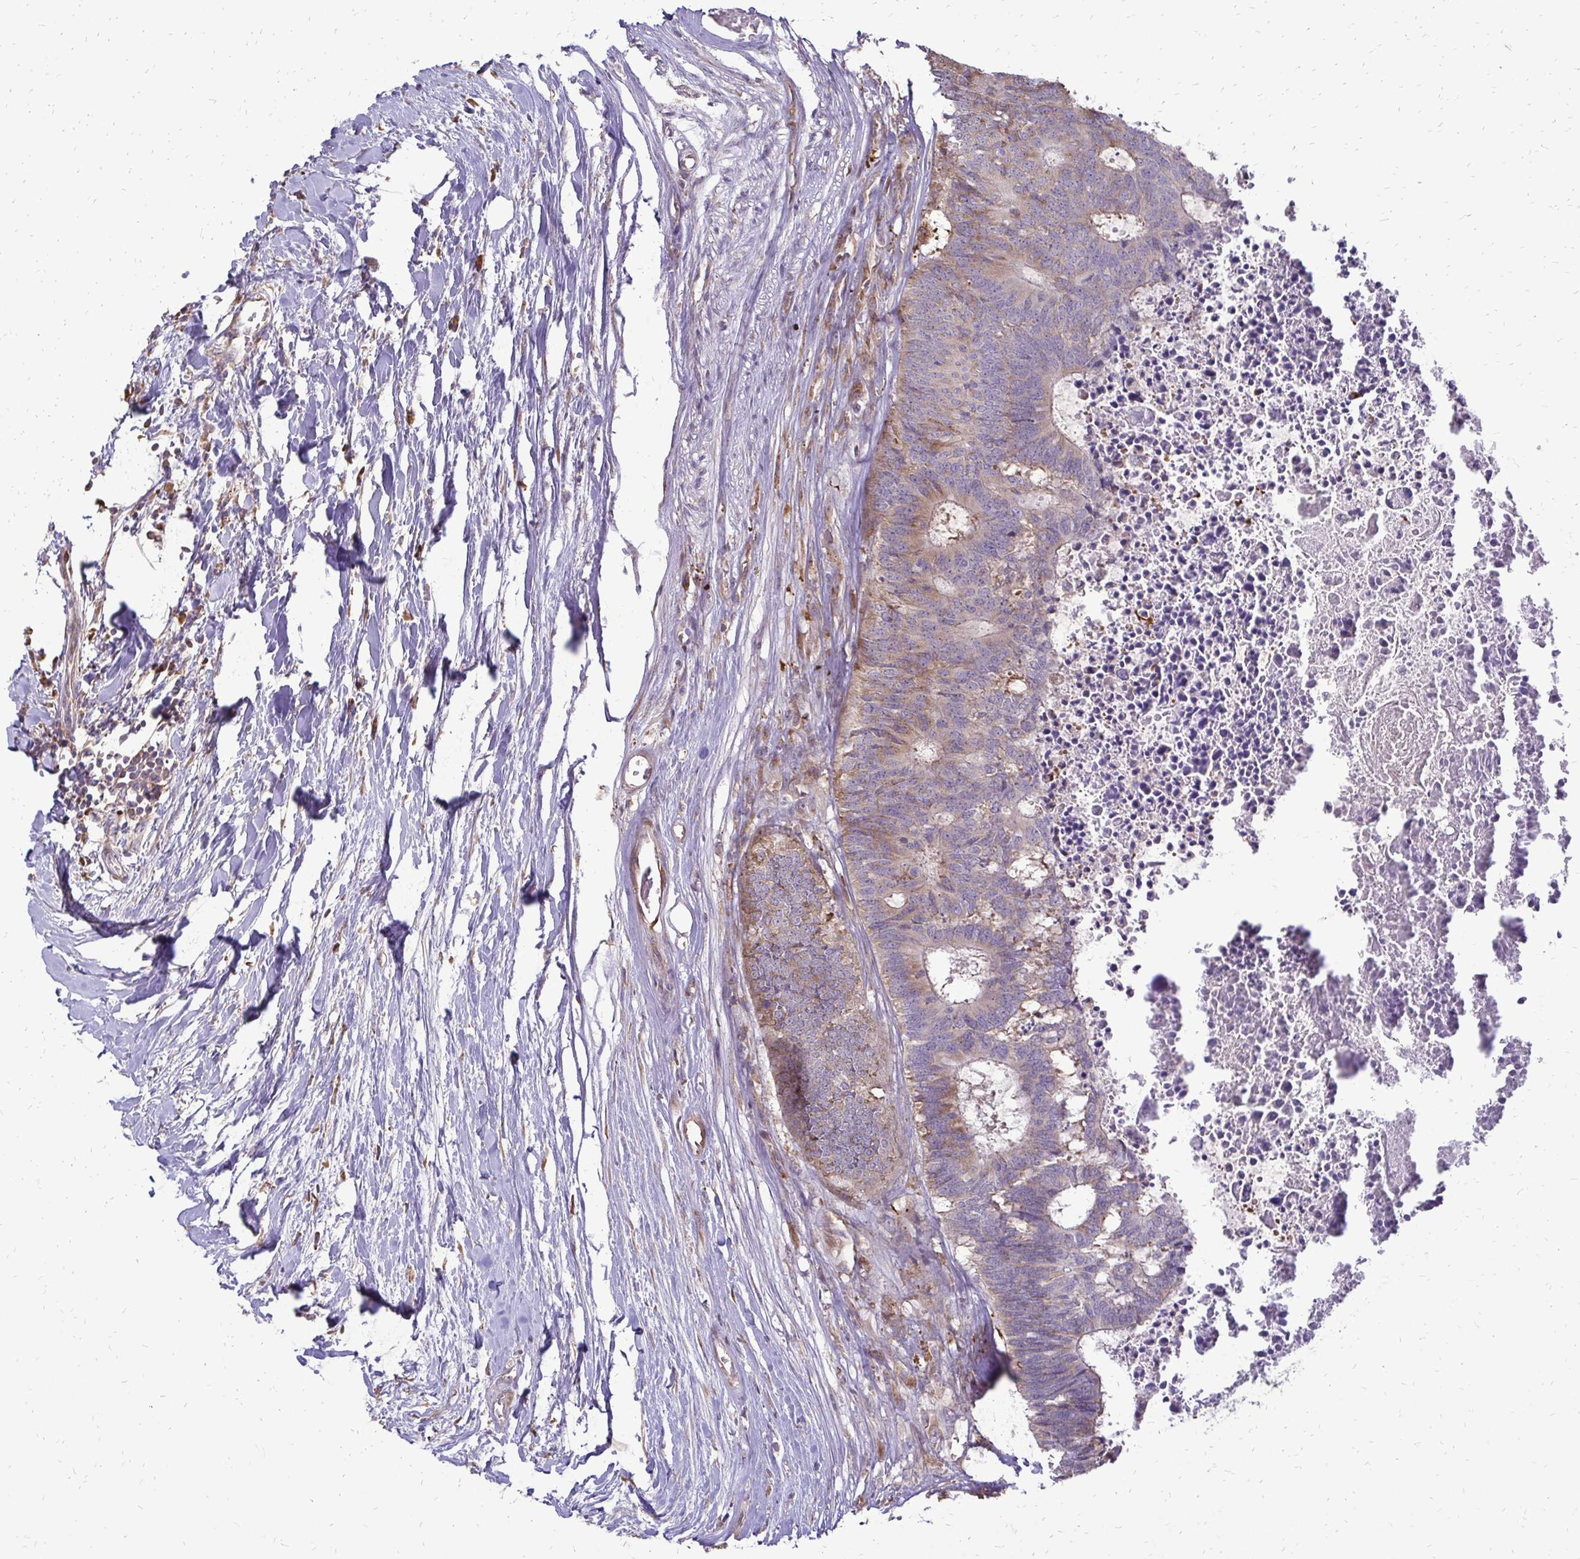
{"staining": {"intensity": "weak", "quantity": "25%-75%", "location": "cytoplasmic/membranous"}, "tissue": "colorectal cancer", "cell_type": "Tumor cells", "image_type": "cancer", "snomed": [{"axis": "morphology", "description": "Adenocarcinoma, NOS"}, {"axis": "topography", "description": "Colon"}, {"axis": "topography", "description": "Rectum"}], "caption": "DAB (3,3'-diaminobenzidine) immunohistochemical staining of human adenocarcinoma (colorectal) displays weak cytoplasmic/membranous protein positivity in approximately 25%-75% of tumor cells. (brown staining indicates protein expression, while blue staining denotes nuclei).", "gene": "RPS3", "patient": {"sex": "male", "age": 57}}